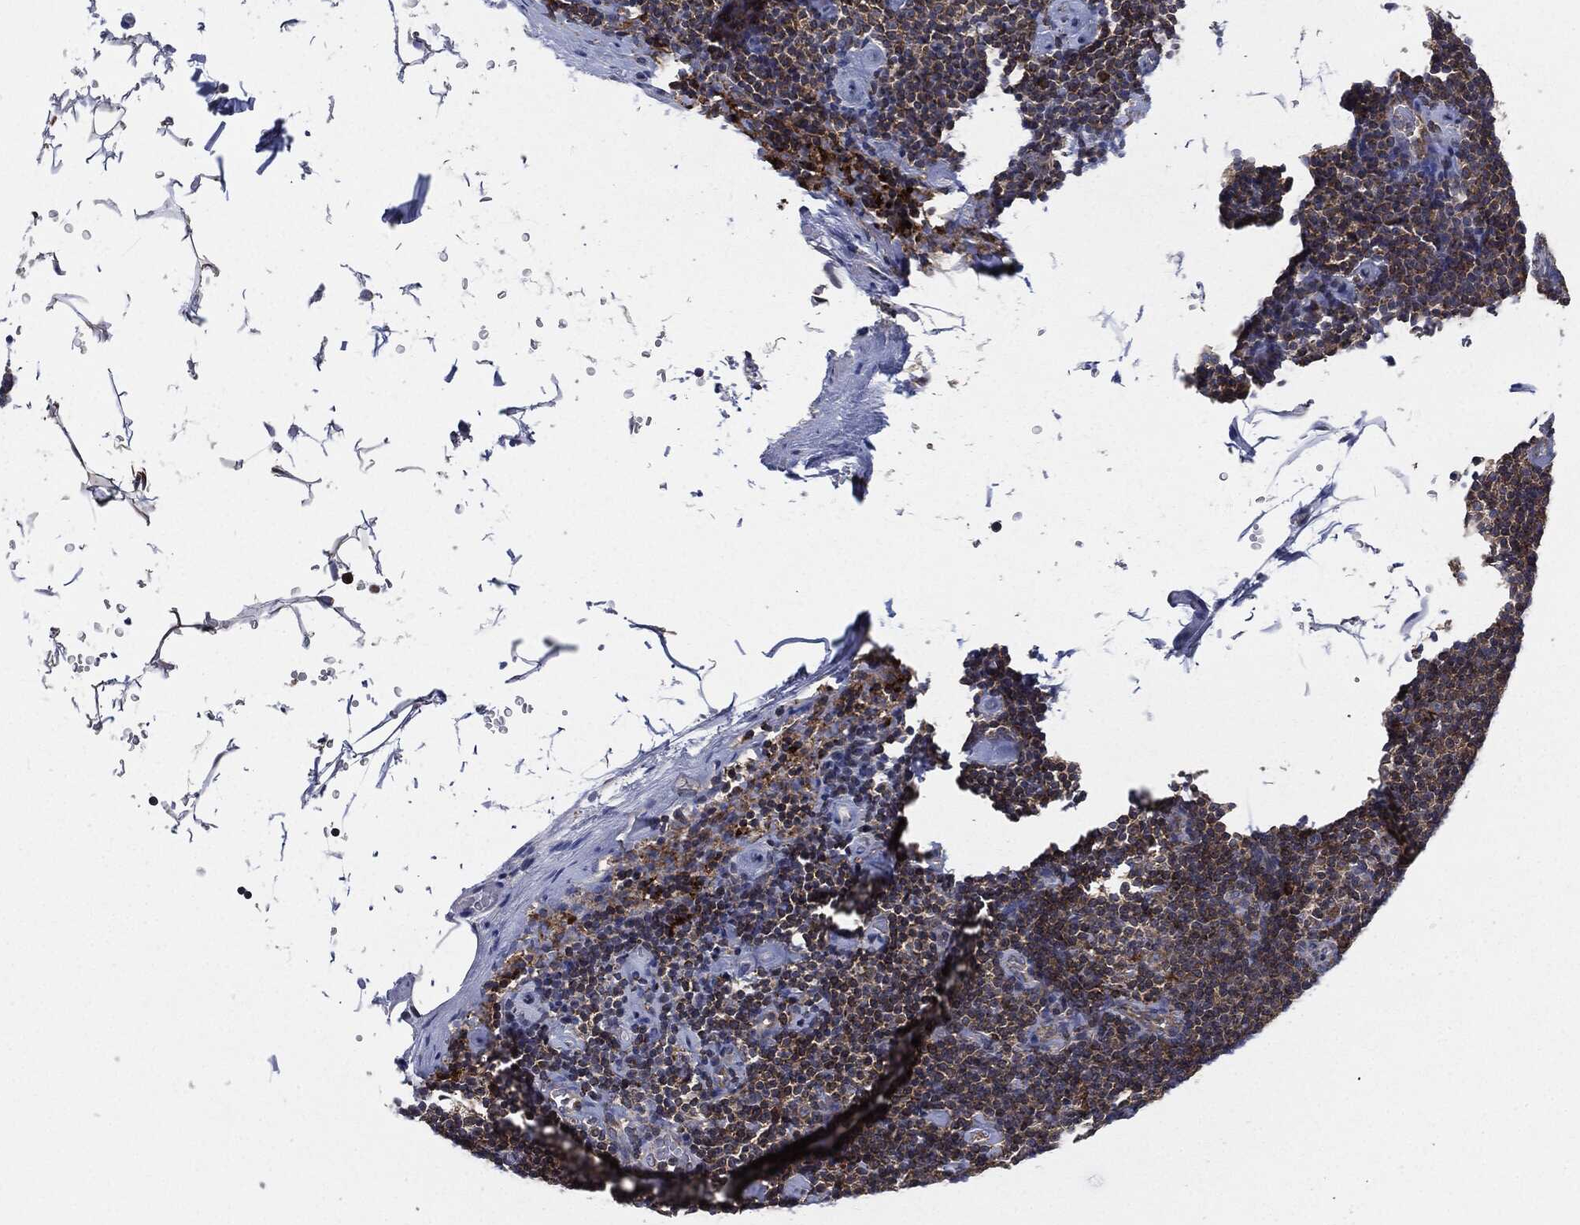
{"staining": {"intensity": "moderate", "quantity": "25%-75%", "location": "cytoplasmic/membranous"}, "tissue": "lymphoma", "cell_type": "Tumor cells", "image_type": "cancer", "snomed": [{"axis": "morphology", "description": "Malignant lymphoma, non-Hodgkin's type, Low grade"}, {"axis": "topography", "description": "Lymph node"}], "caption": "Human low-grade malignant lymphoma, non-Hodgkin's type stained with a brown dye displays moderate cytoplasmic/membranous positive expression in about 25%-75% of tumor cells.", "gene": "TMEM11", "patient": {"sex": "male", "age": 81}}